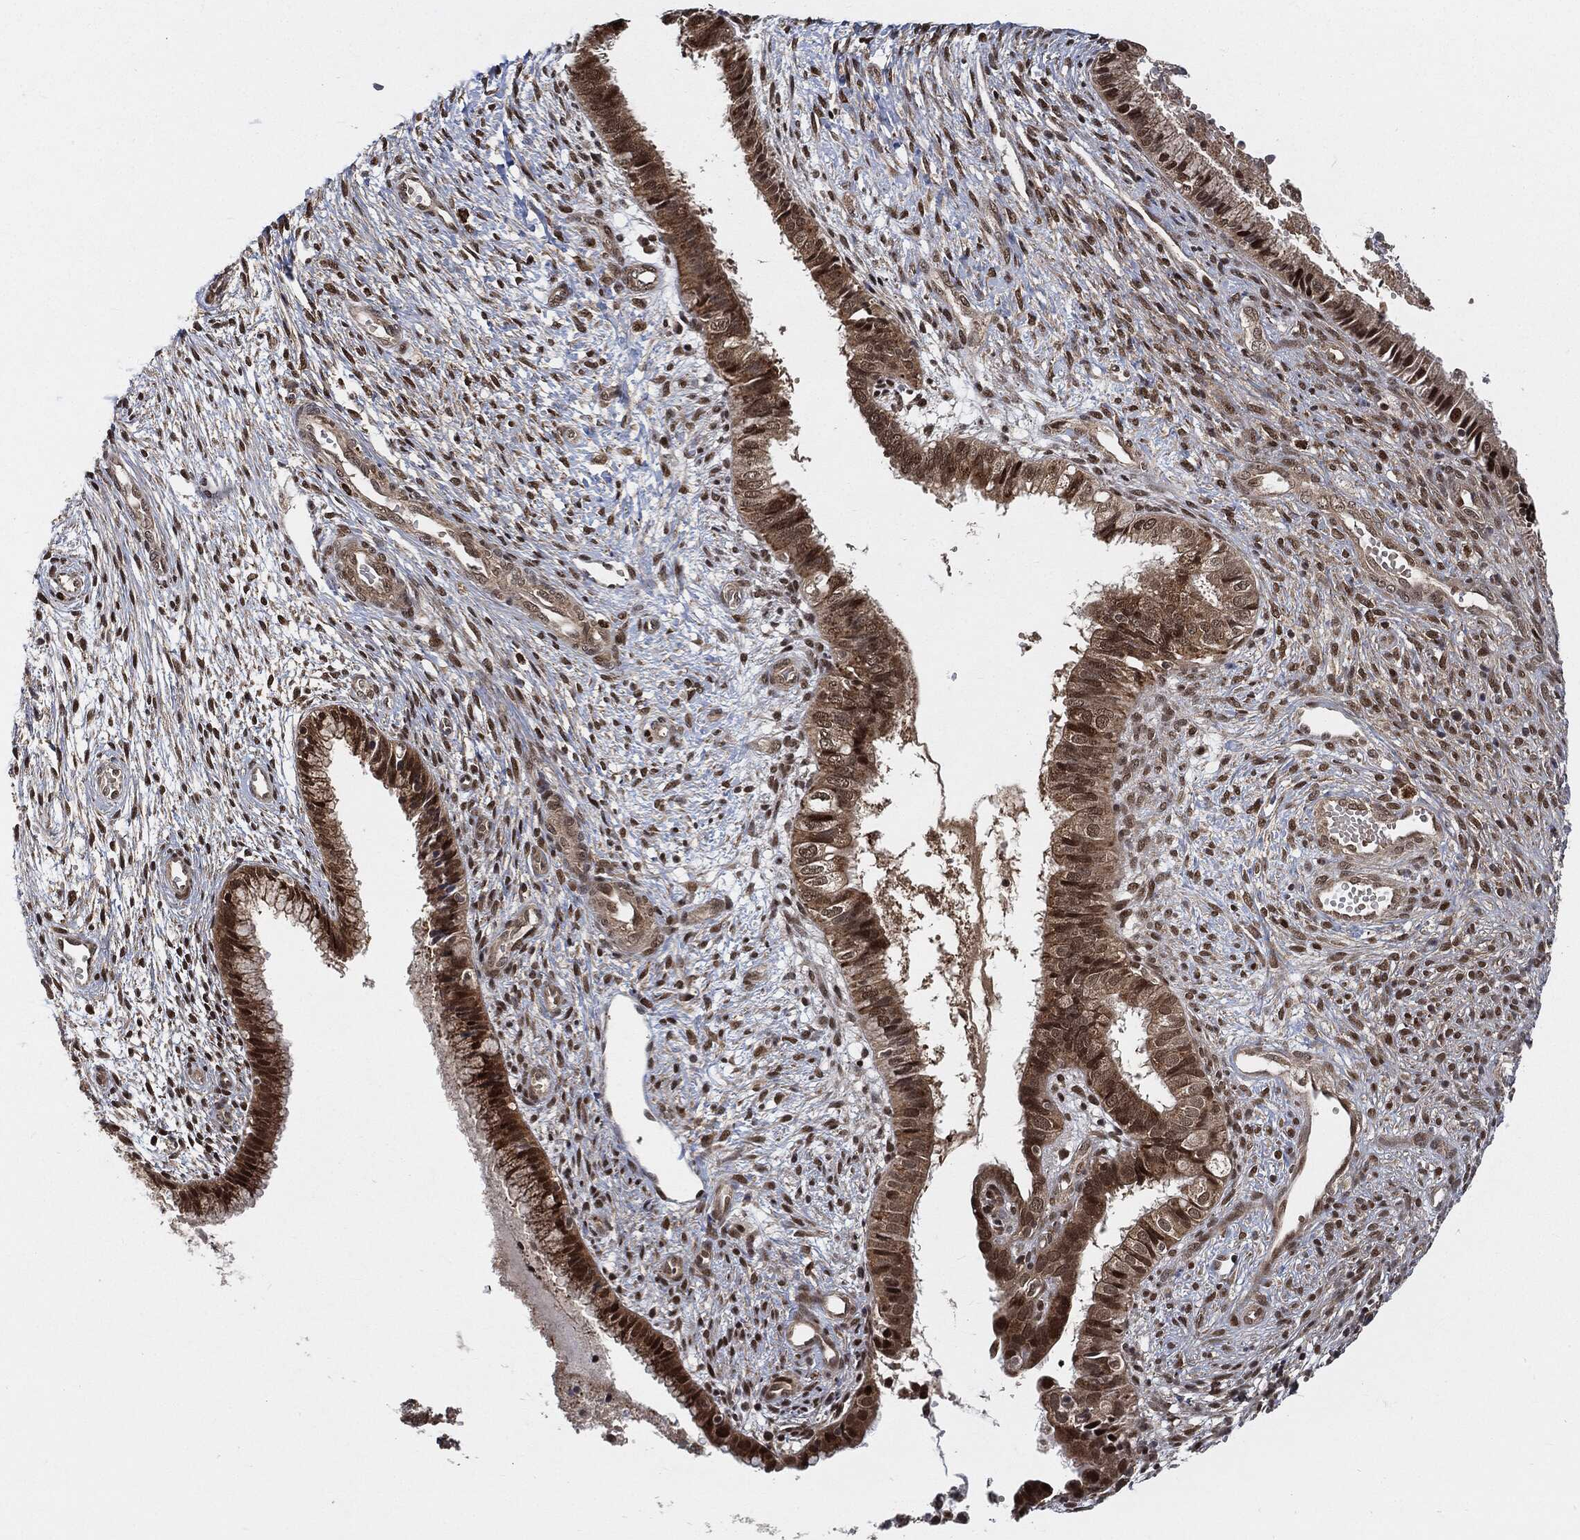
{"staining": {"intensity": "moderate", "quantity": "25%-75%", "location": "cytoplasmic/membranous,nuclear"}, "tissue": "cervical cancer", "cell_type": "Tumor cells", "image_type": "cancer", "snomed": [{"axis": "morphology", "description": "Normal tissue, NOS"}, {"axis": "morphology", "description": "Squamous cell carcinoma, NOS"}, {"axis": "topography", "description": "Cervix"}], "caption": "Cervical cancer (squamous cell carcinoma) stained for a protein demonstrates moderate cytoplasmic/membranous and nuclear positivity in tumor cells.", "gene": "CUTA", "patient": {"sex": "female", "age": 39}}